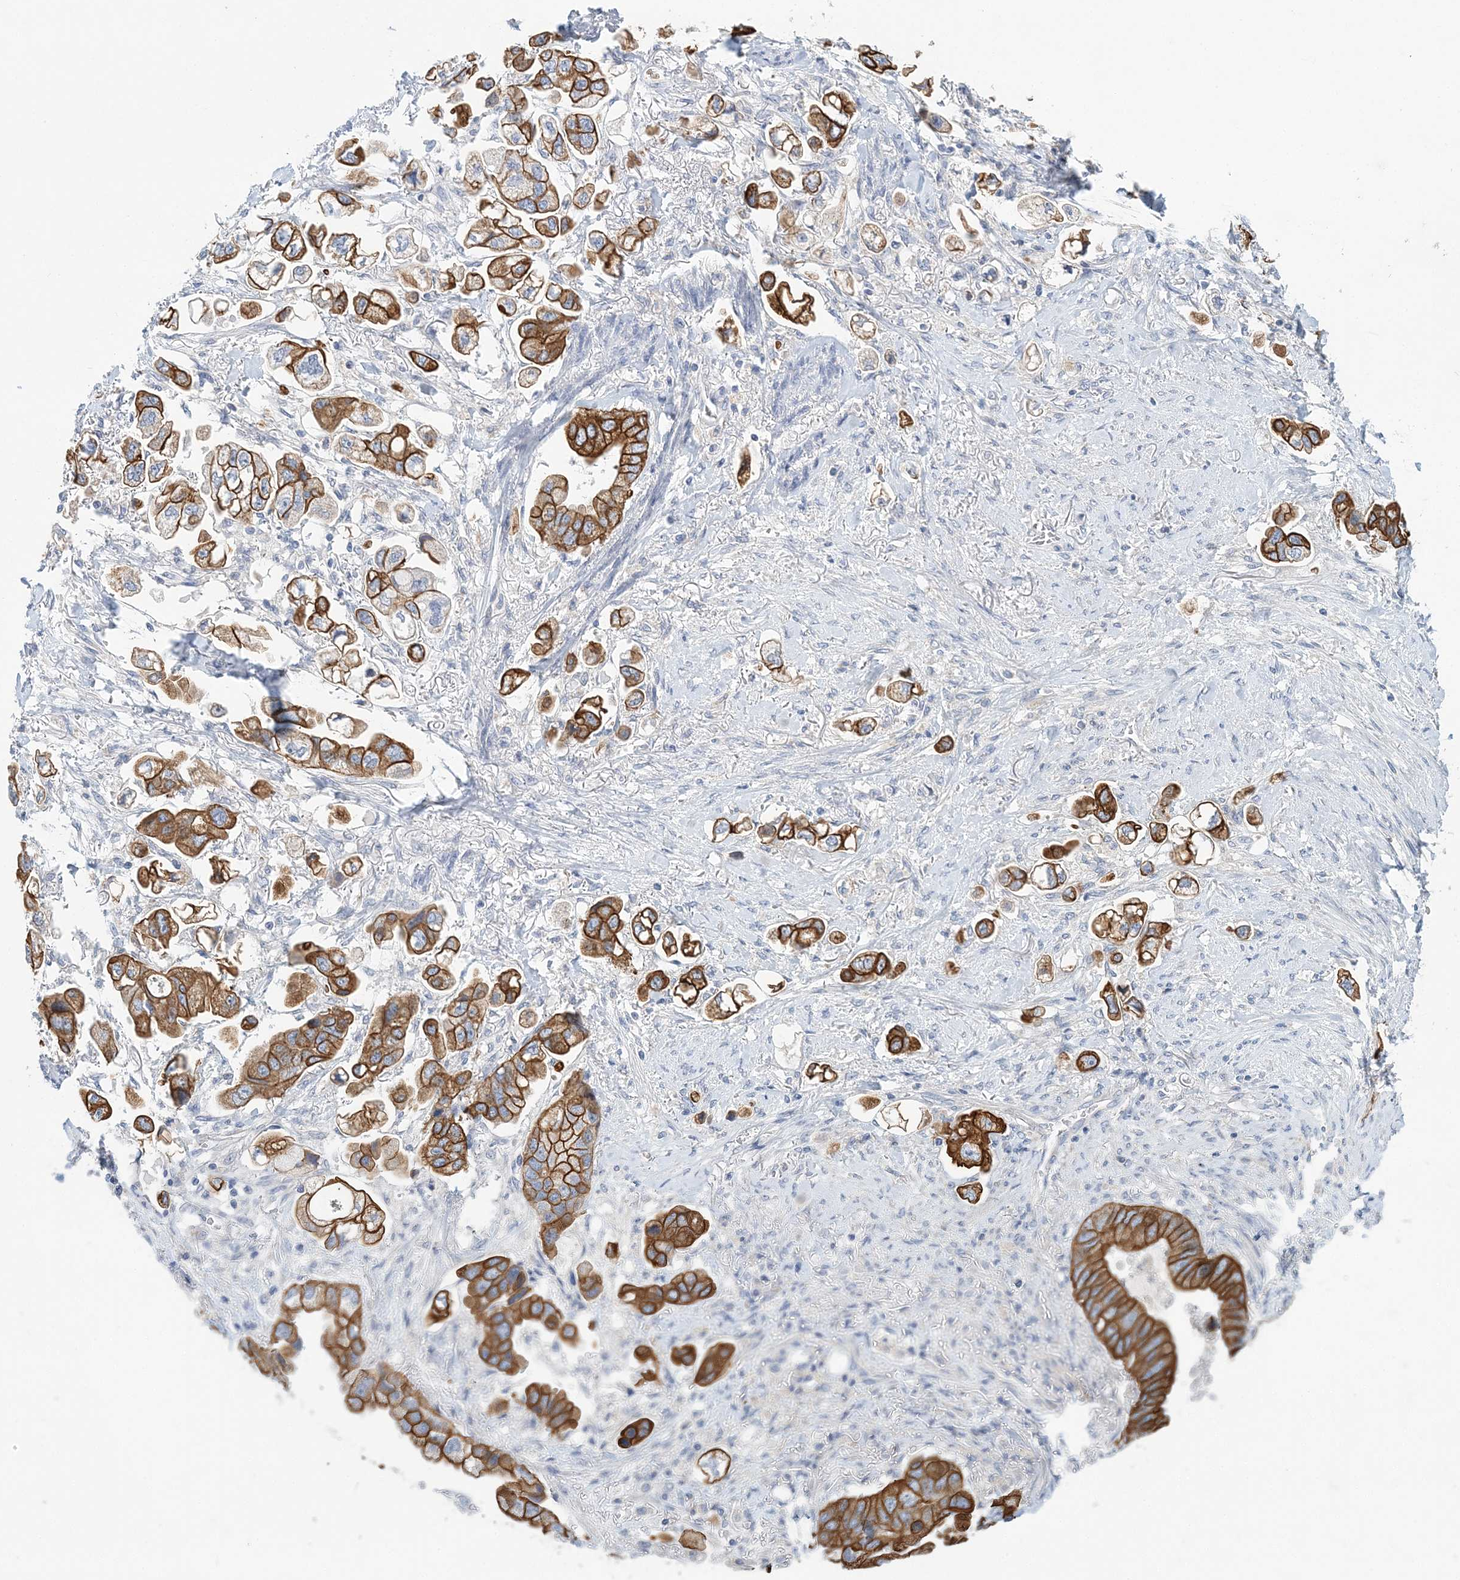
{"staining": {"intensity": "strong", "quantity": ">75%", "location": "cytoplasmic/membranous"}, "tissue": "stomach cancer", "cell_type": "Tumor cells", "image_type": "cancer", "snomed": [{"axis": "morphology", "description": "Adenocarcinoma, NOS"}, {"axis": "topography", "description": "Stomach"}], "caption": "Adenocarcinoma (stomach) tissue demonstrates strong cytoplasmic/membranous staining in approximately >75% of tumor cells", "gene": "LRRIQ4", "patient": {"sex": "male", "age": 62}}